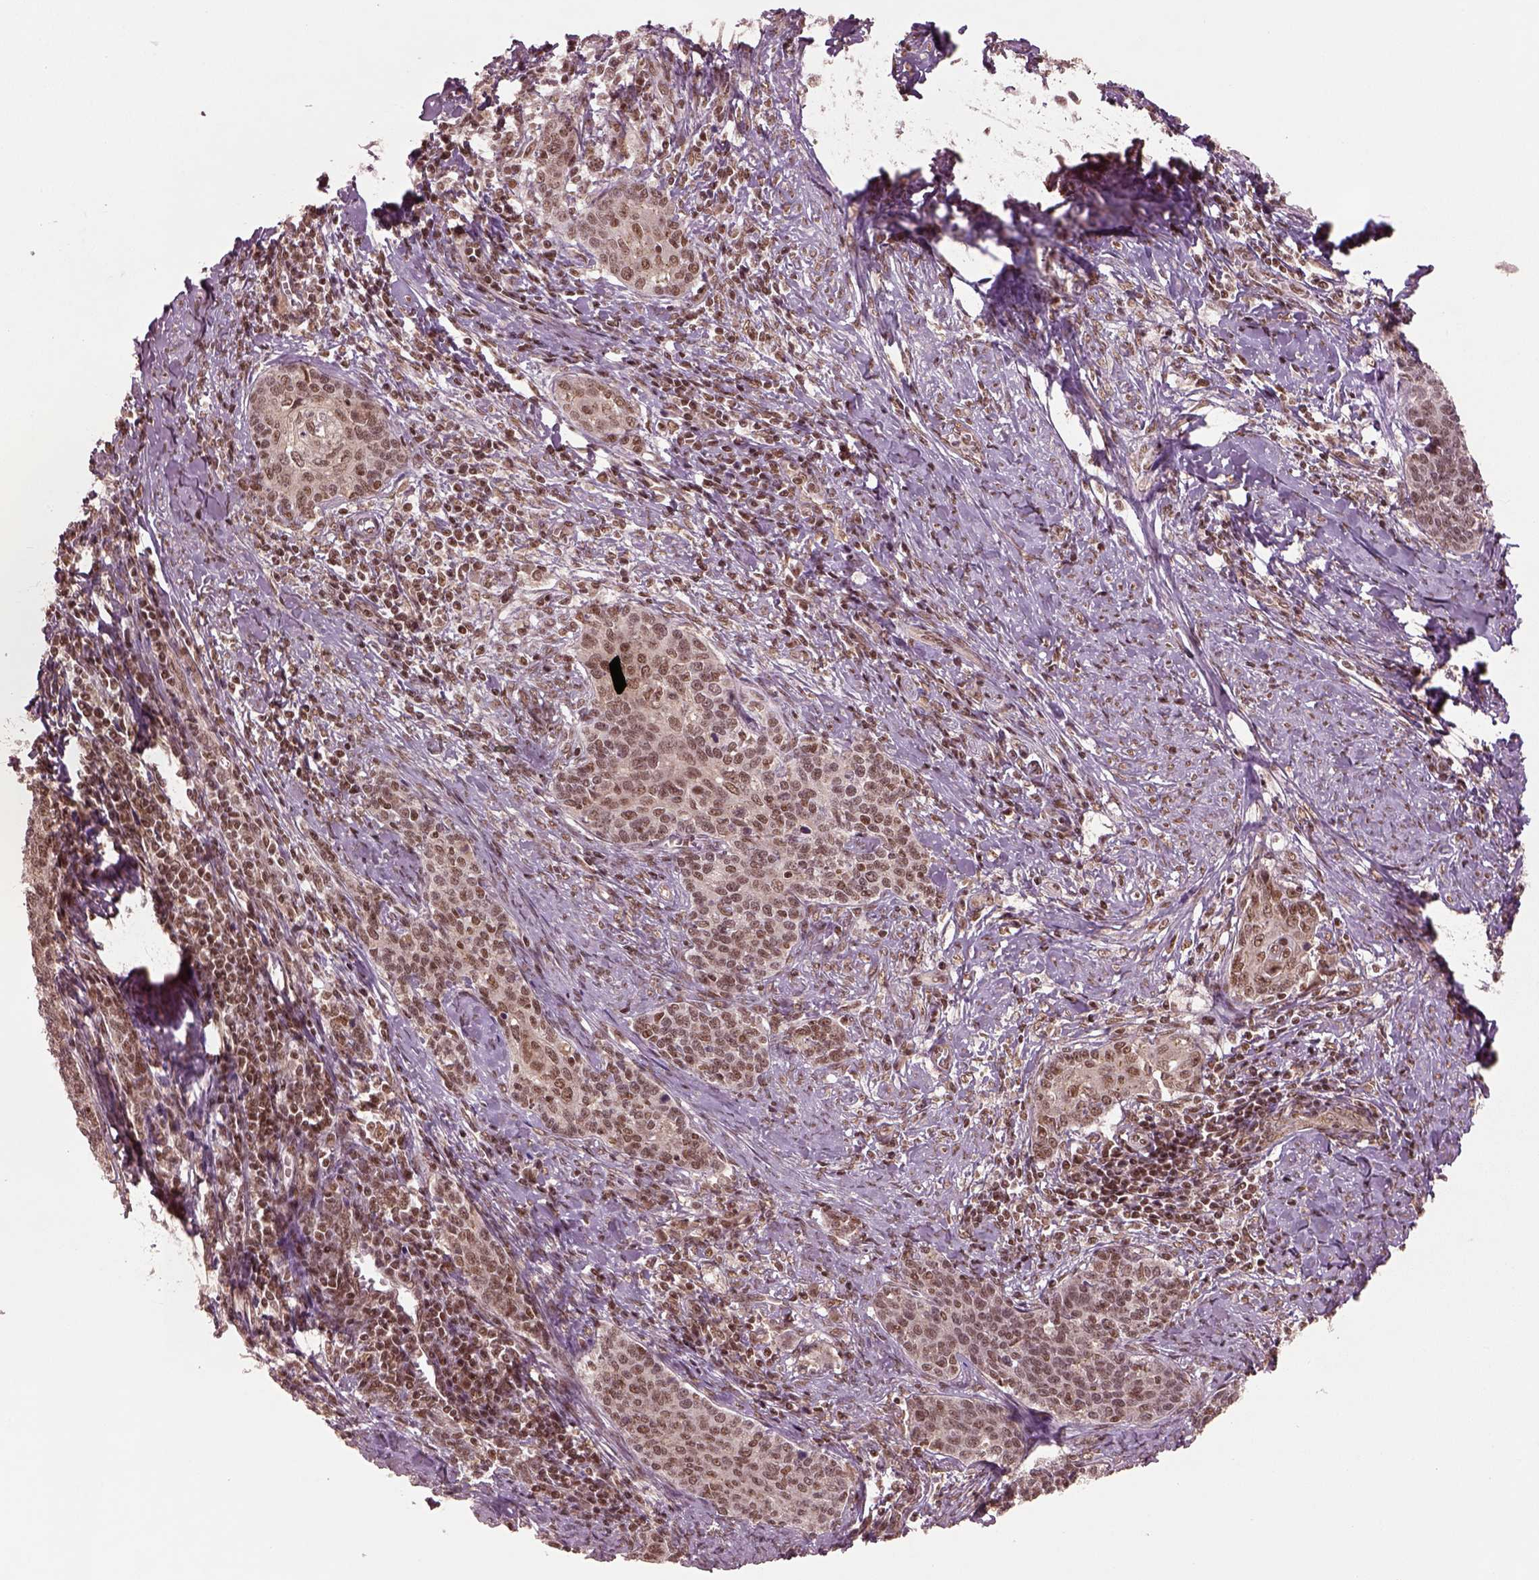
{"staining": {"intensity": "moderate", "quantity": ">75%", "location": "nuclear"}, "tissue": "cervical cancer", "cell_type": "Tumor cells", "image_type": "cancer", "snomed": [{"axis": "morphology", "description": "Squamous cell carcinoma, NOS"}, {"axis": "topography", "description": "Cervix"}], "caption": "Protein expression by IHC exhibits moderate nuclear positivity in about >75% of tumor cells in cervical cancer (squamous cell carcinoma). The protein is stained brown, and the nuclei are stained in blue (DAB (3,3'-diaminobenzidine) IHC with brightfield microscopy, high magnification).", "gene": "BRD9", "patient": {"sex": "female", "age": 39}}